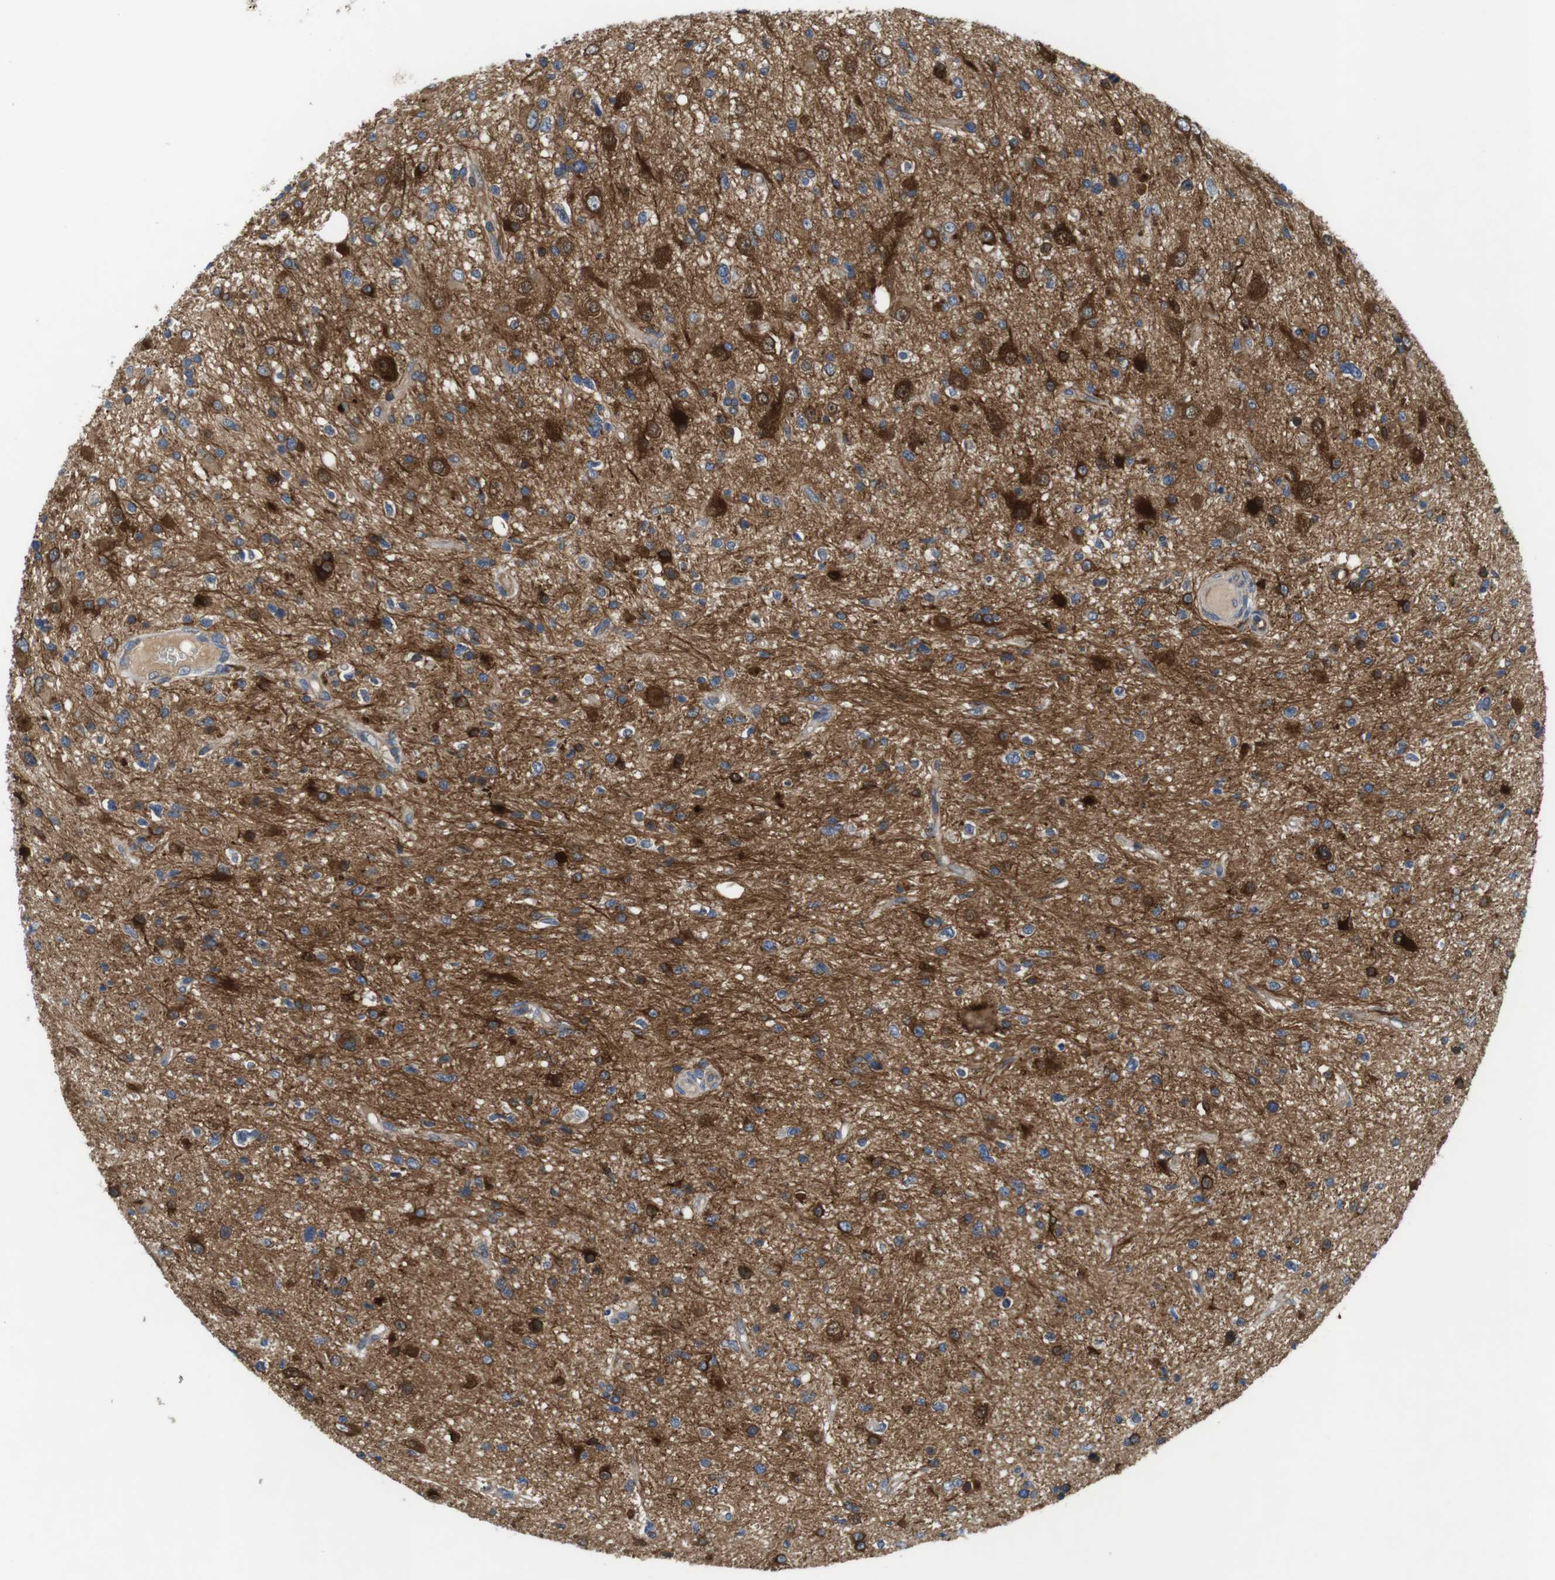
{"staining": {"intensity": "strong", "quantity": "25%-75%", "location": "cytoplasmic/membranous"}, "tissue": "glioma", "cell_type": "Tumor cells", "image_type": "cancer", "snomed": [{"axis": "morphology", "description": "Glioma, malignant, High grade"}, {"axis": "topography", "description": "Brain"}], "caption": "Protein positivity by immunohistochemistry (IHC) exhibits strong cytoplasmic/membranous staining in about 25%-75% of tumor cells in glioma.", "gene": "DCLK1", "patient": {"sex": "male", "age": 33}}